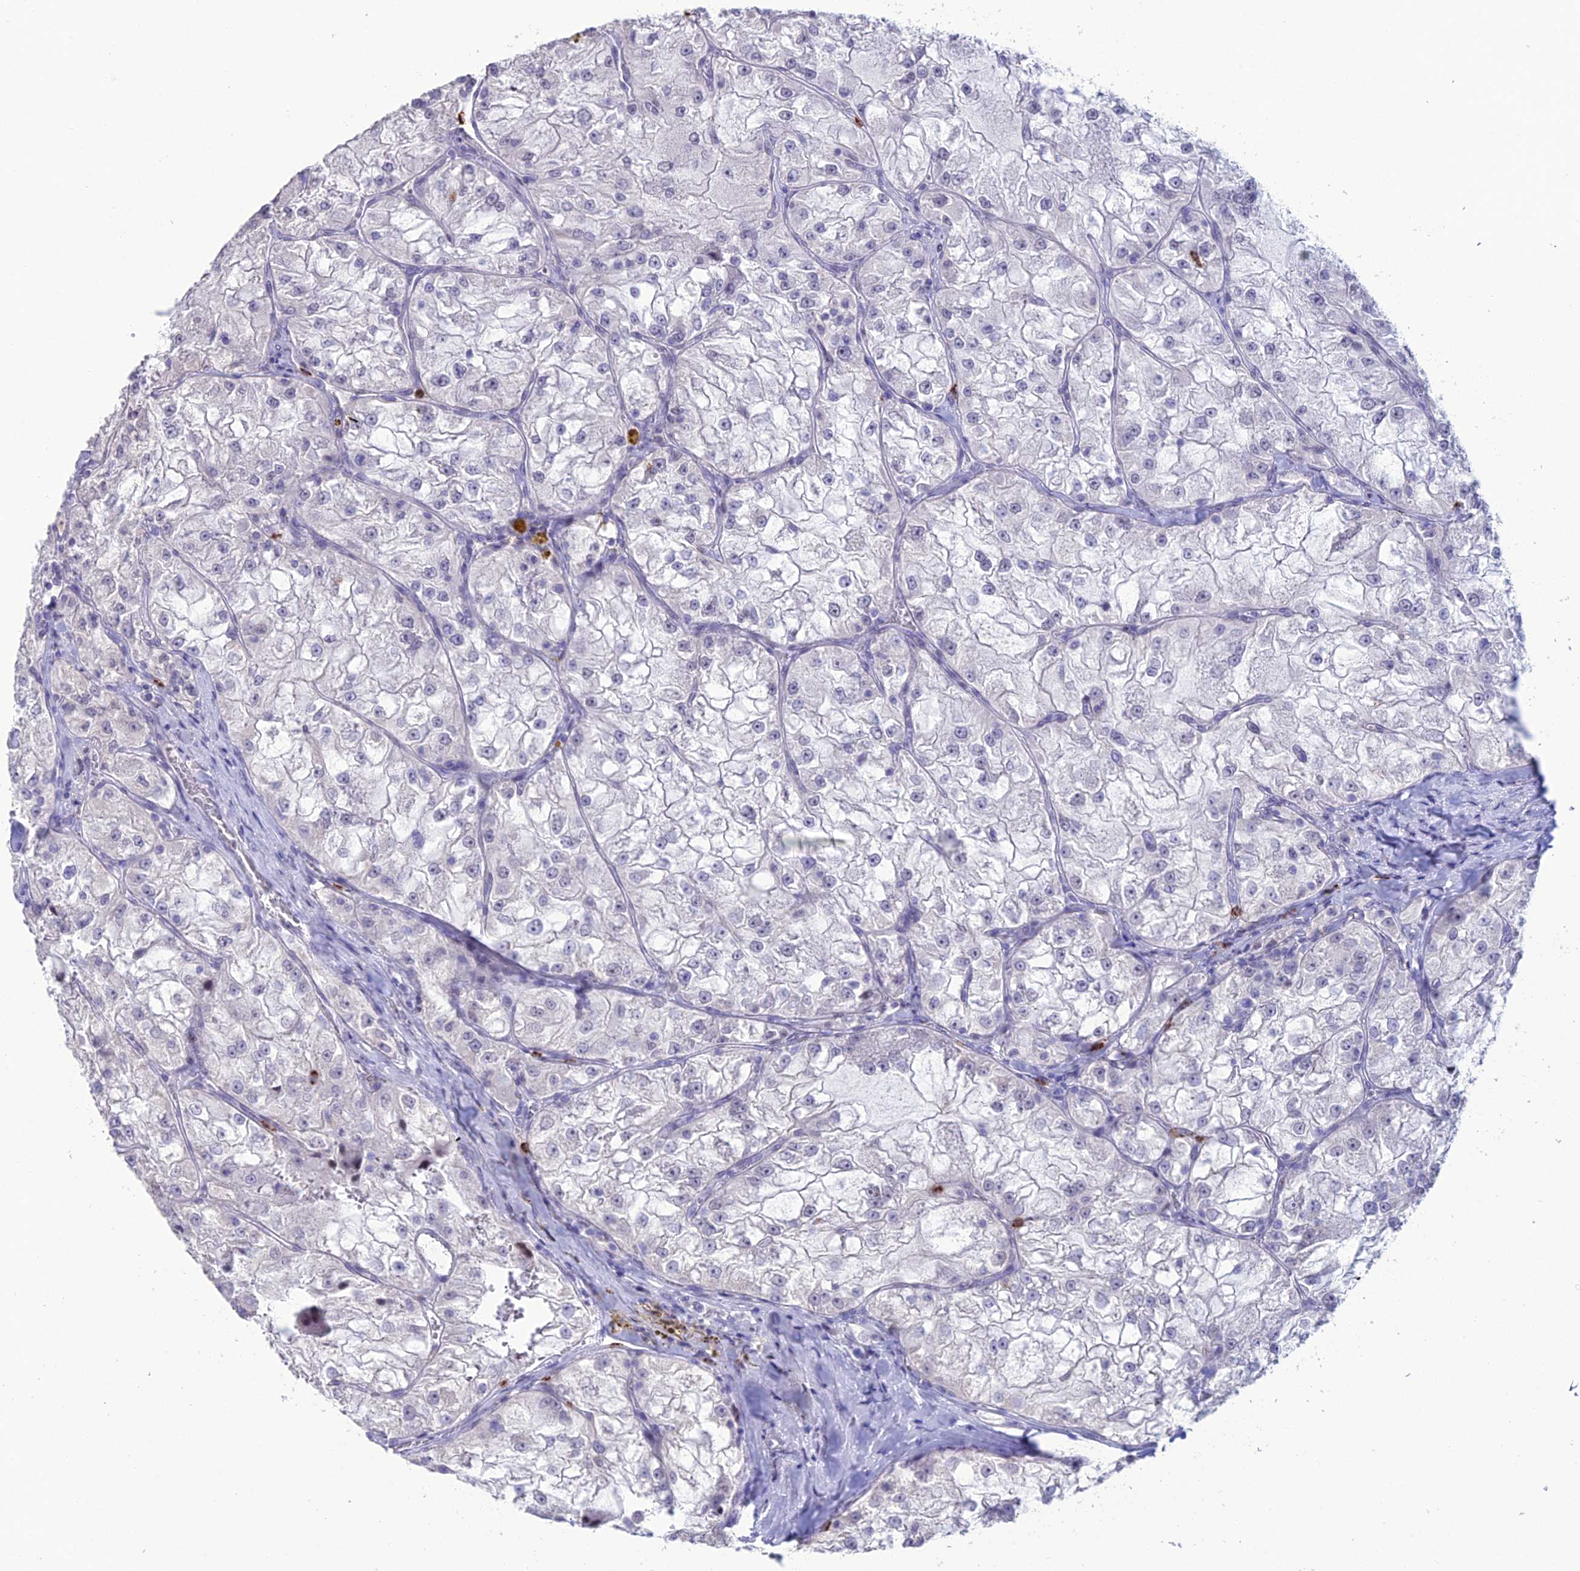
{"staining": {"intensity": "negative", "quantity": "none", "location": "none"}, "tissue": "renal cancer", "cell_type": "Tumor cells", "image_type": "cancer", "snomed": [{"axis": "morphology", "description": "Adenocarcinoma, NOS"}, {"axis": "topography", "description": "Kidney"}], "caption": "Tumor cells are negative for brown protein staining in renal adenocarcinoma. The staining was performed using DAB (3,3'-diaminobenzidine) to visualize the protein expression in brown, while the nuclei were stained in blue with hematoxylin (Magnification: 20x).", "gene": "MFSD2B", "patient": {"sex": "female", "age": 72}}